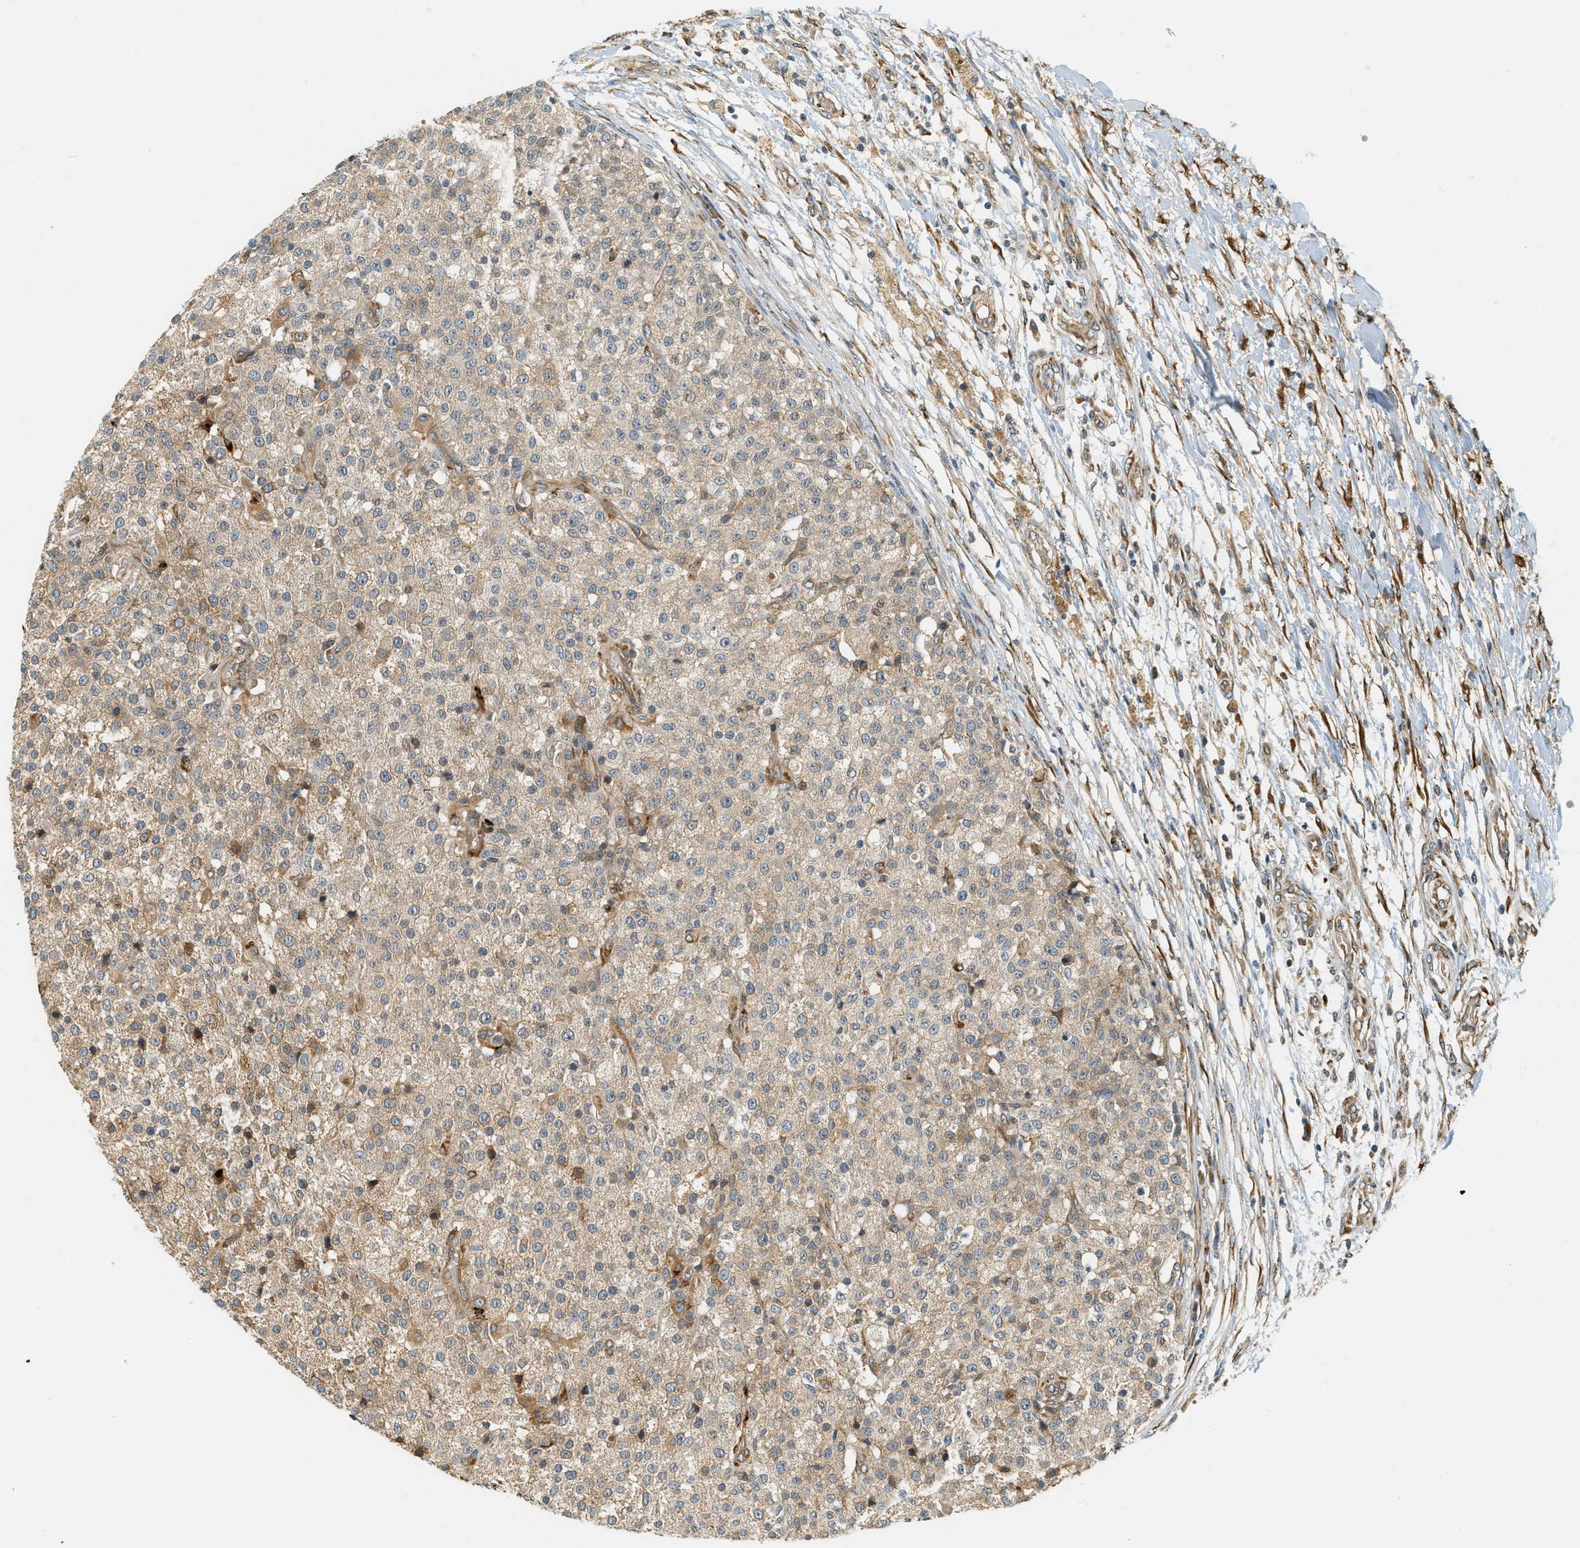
{"staining": {"intensity": "weak", "quantity": ">75%", "location": "cytoplasmic/membranous"}, "tissue": "testis cancer", "cell_type": "Tumor cells", "image_type": "cancer", "snomed": [{"axis": "morphology", "description": "Seminoma, NOS"}, {"axis": "topography", "description": "Testis"}], "caption": "A photomicrograph of human testis cancer (seminoma) stained for a protein demonstrates weak cytoplasmic/membranous brown staining in tumor cells.", "gene": "PDK1", "patient": {"sex": "male", "age": 59}}